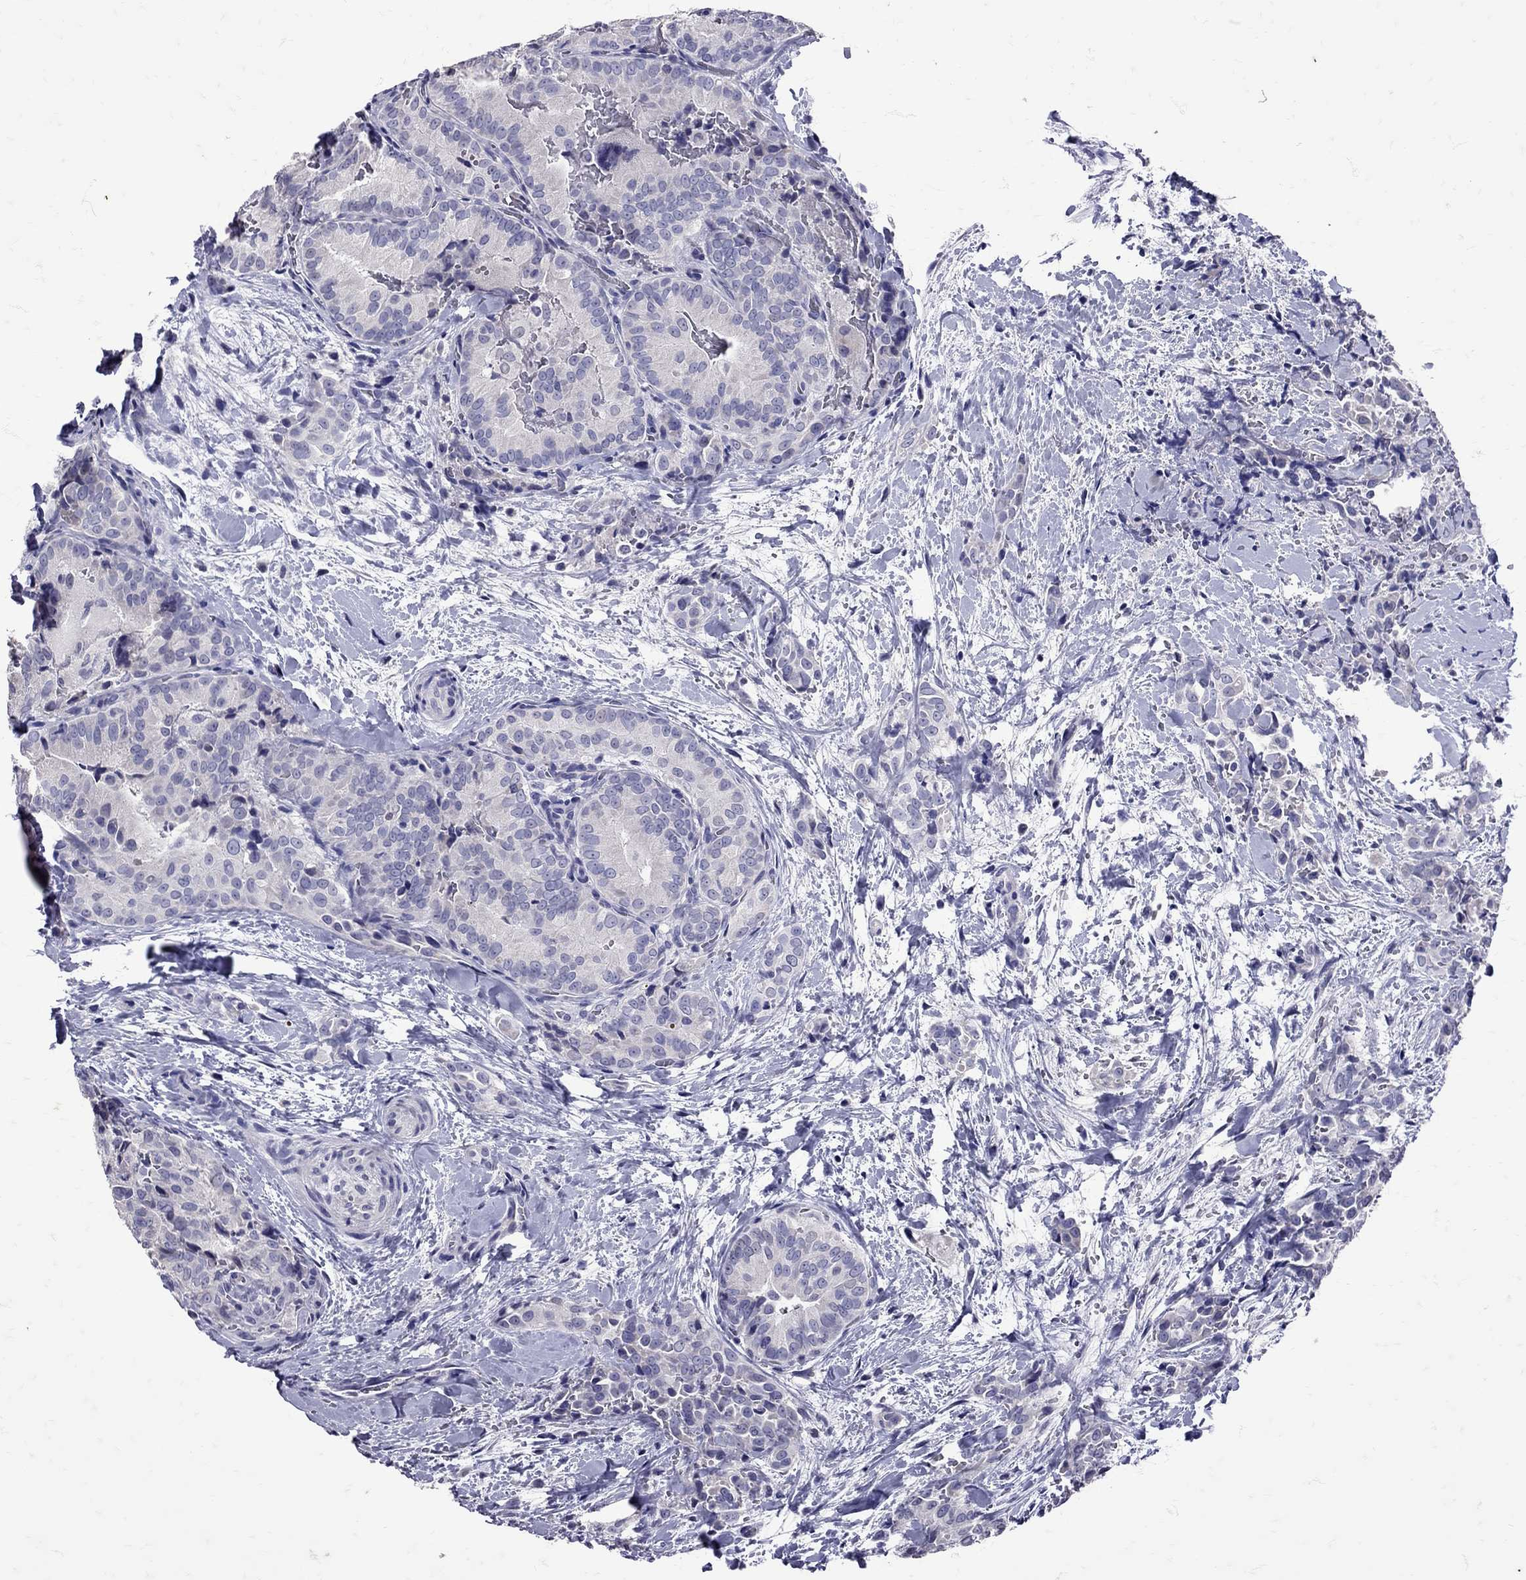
{"staining": {"intensity": "negative", "quantity": "none", "location": "none"}, "tissue": "thyroid cancer", "cell_type": "Tumor cells", "image_type": "cancer", "snomed": [{"axis": "morphology", "description": "Papillary adenocarcinoma, NOS"}, {"axis": "topography", "description": "Thyroid gland"}], "caption": "Immunohistochemistry (IHC) image of neoplastic tissue: papillary adenocarcinoma (thyroid) stained with DAB (3,3'-diaminobenzidine) reveals no significant protein staining in tumor cells.", "gene": "SST", "patient": {"sex": "male", "age": 61}}